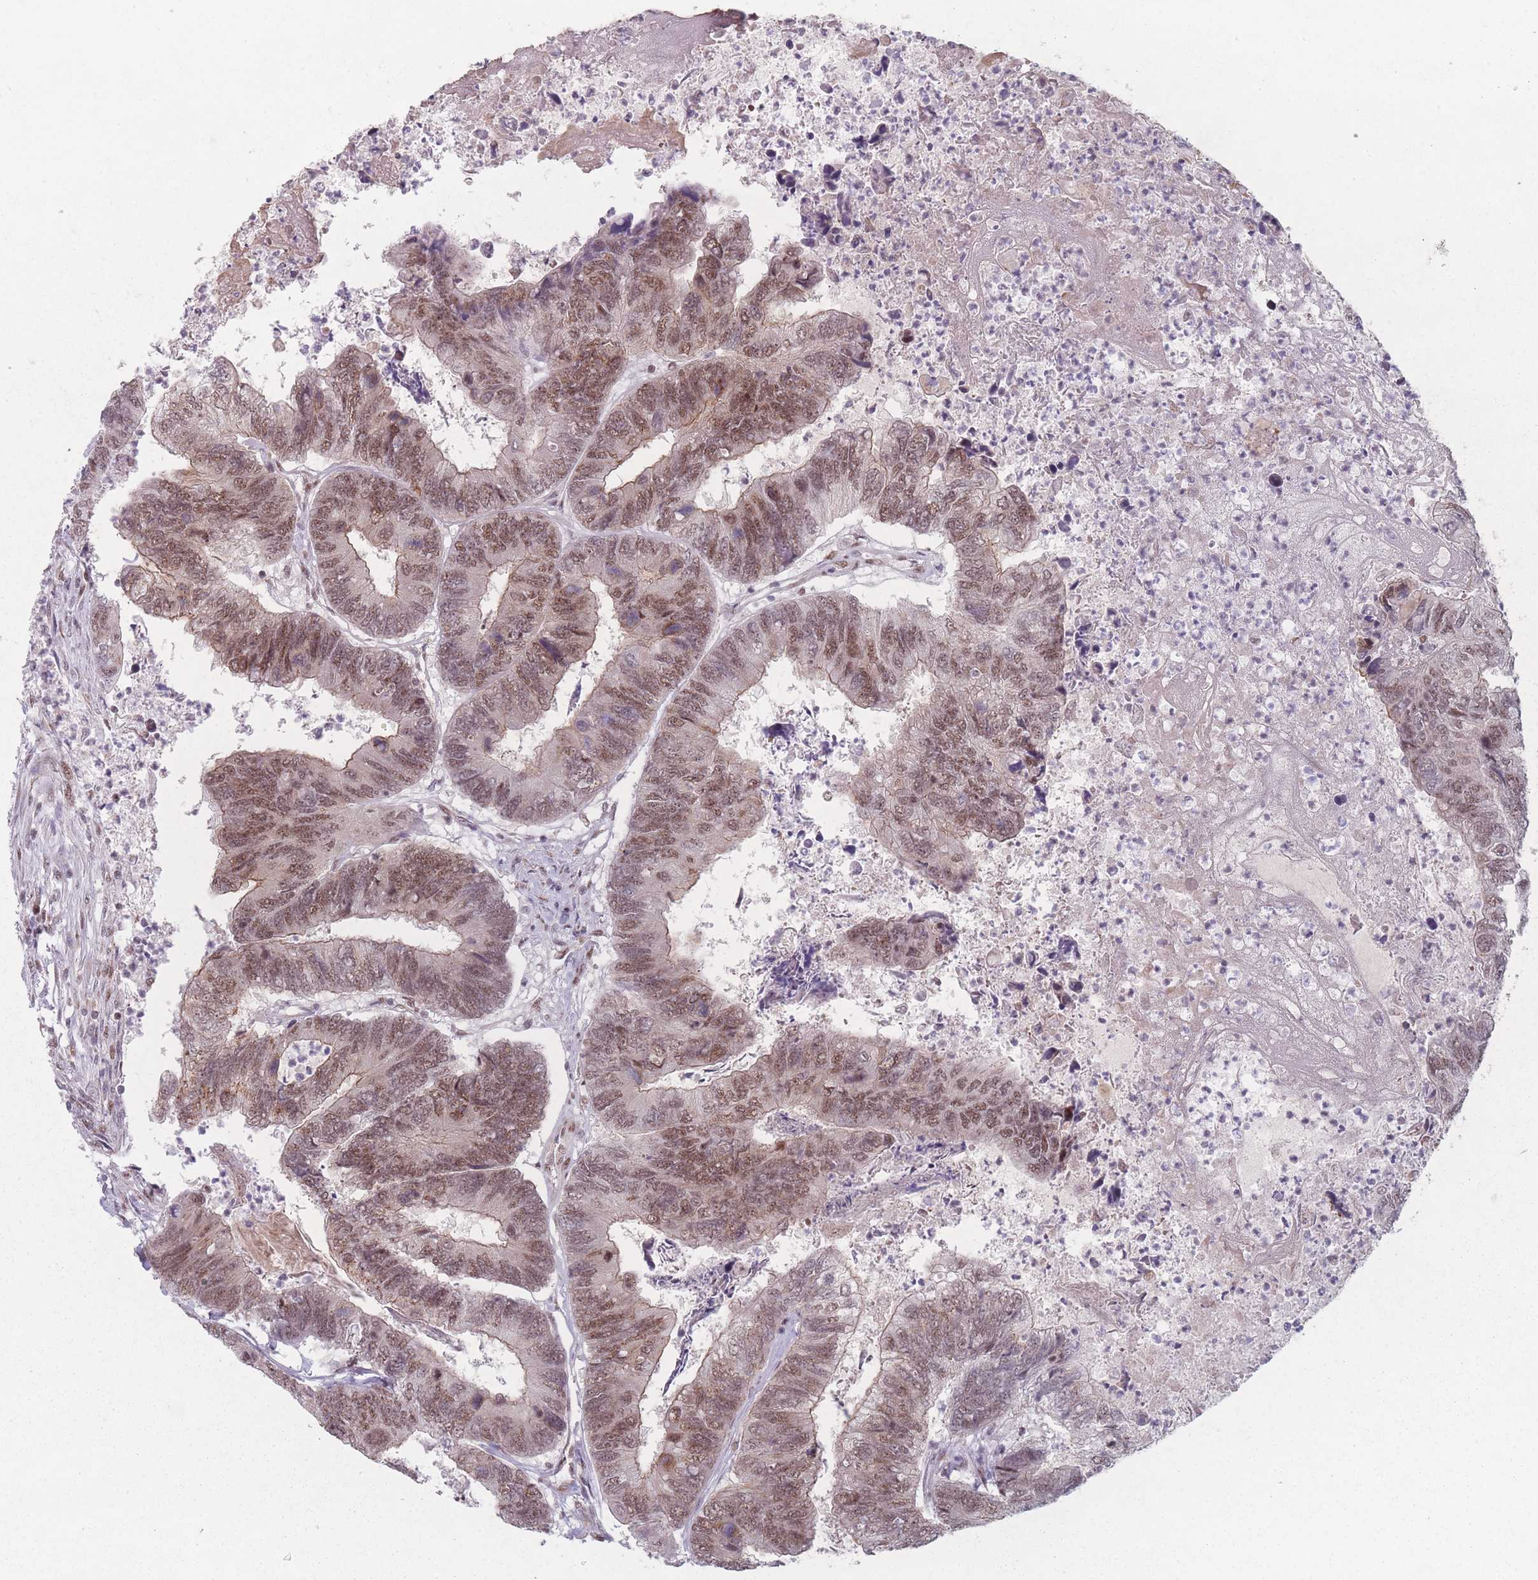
{"staining": {"intensity": "moderate", "quantity": ">75%", "location": "nuclear"}, "tissue": "colorectal cancer", "cell_type": "Tumor cells", "image_type": "cancer", "snomed": [{"axis": "morphology", "description": "Adenocarcinoma, NOS"}, {"axis": "topography", "description": "Colon"}], "caption": "Human adenocarcinoma (colorectal) stained for a protein (brown) demonstrates moderate nuclear positive staining in about >75% of tumor cells.", "gene": "ZC3H14", "patient": {"sex": "female", "age": 67}}